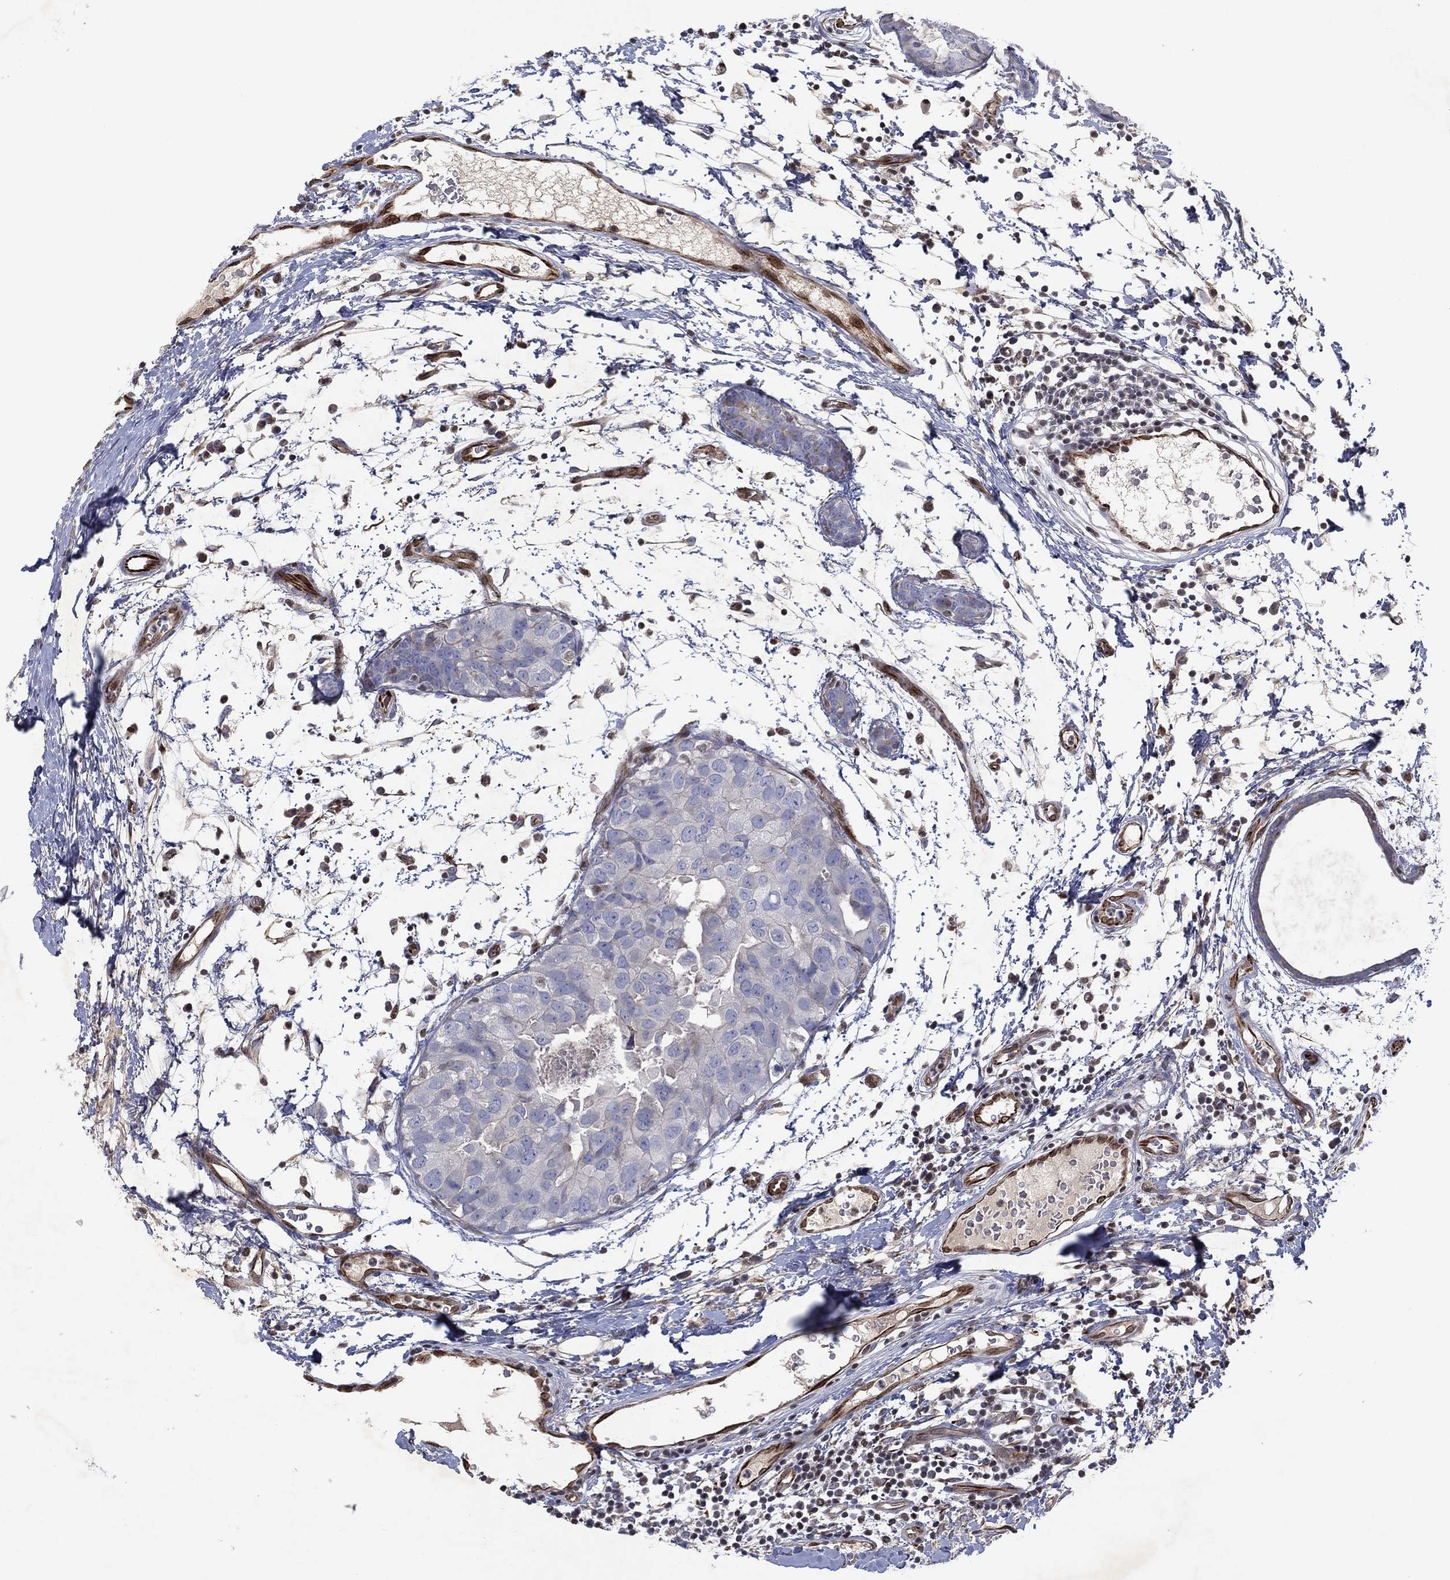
{"staining": {"intensity": "negative", "quantity": "none", "location": "none"}, "tissue": "breast cancer", "cell_type": "Tumor cells", "image_type": "cancer", "snomed": [{"axis": "morphology", "description": "Normal tissue, NOS"}, {"axis": "morphology", "description": "Duct carcinoma"}, {"axis": "topography", "description": "Breast"}], "caption": "There is no significant expression in tumor cells of infiltrating ductal carcinoma (breast).", "gene": "FLI1", "patient": {"sex": "female", "age": 40}}